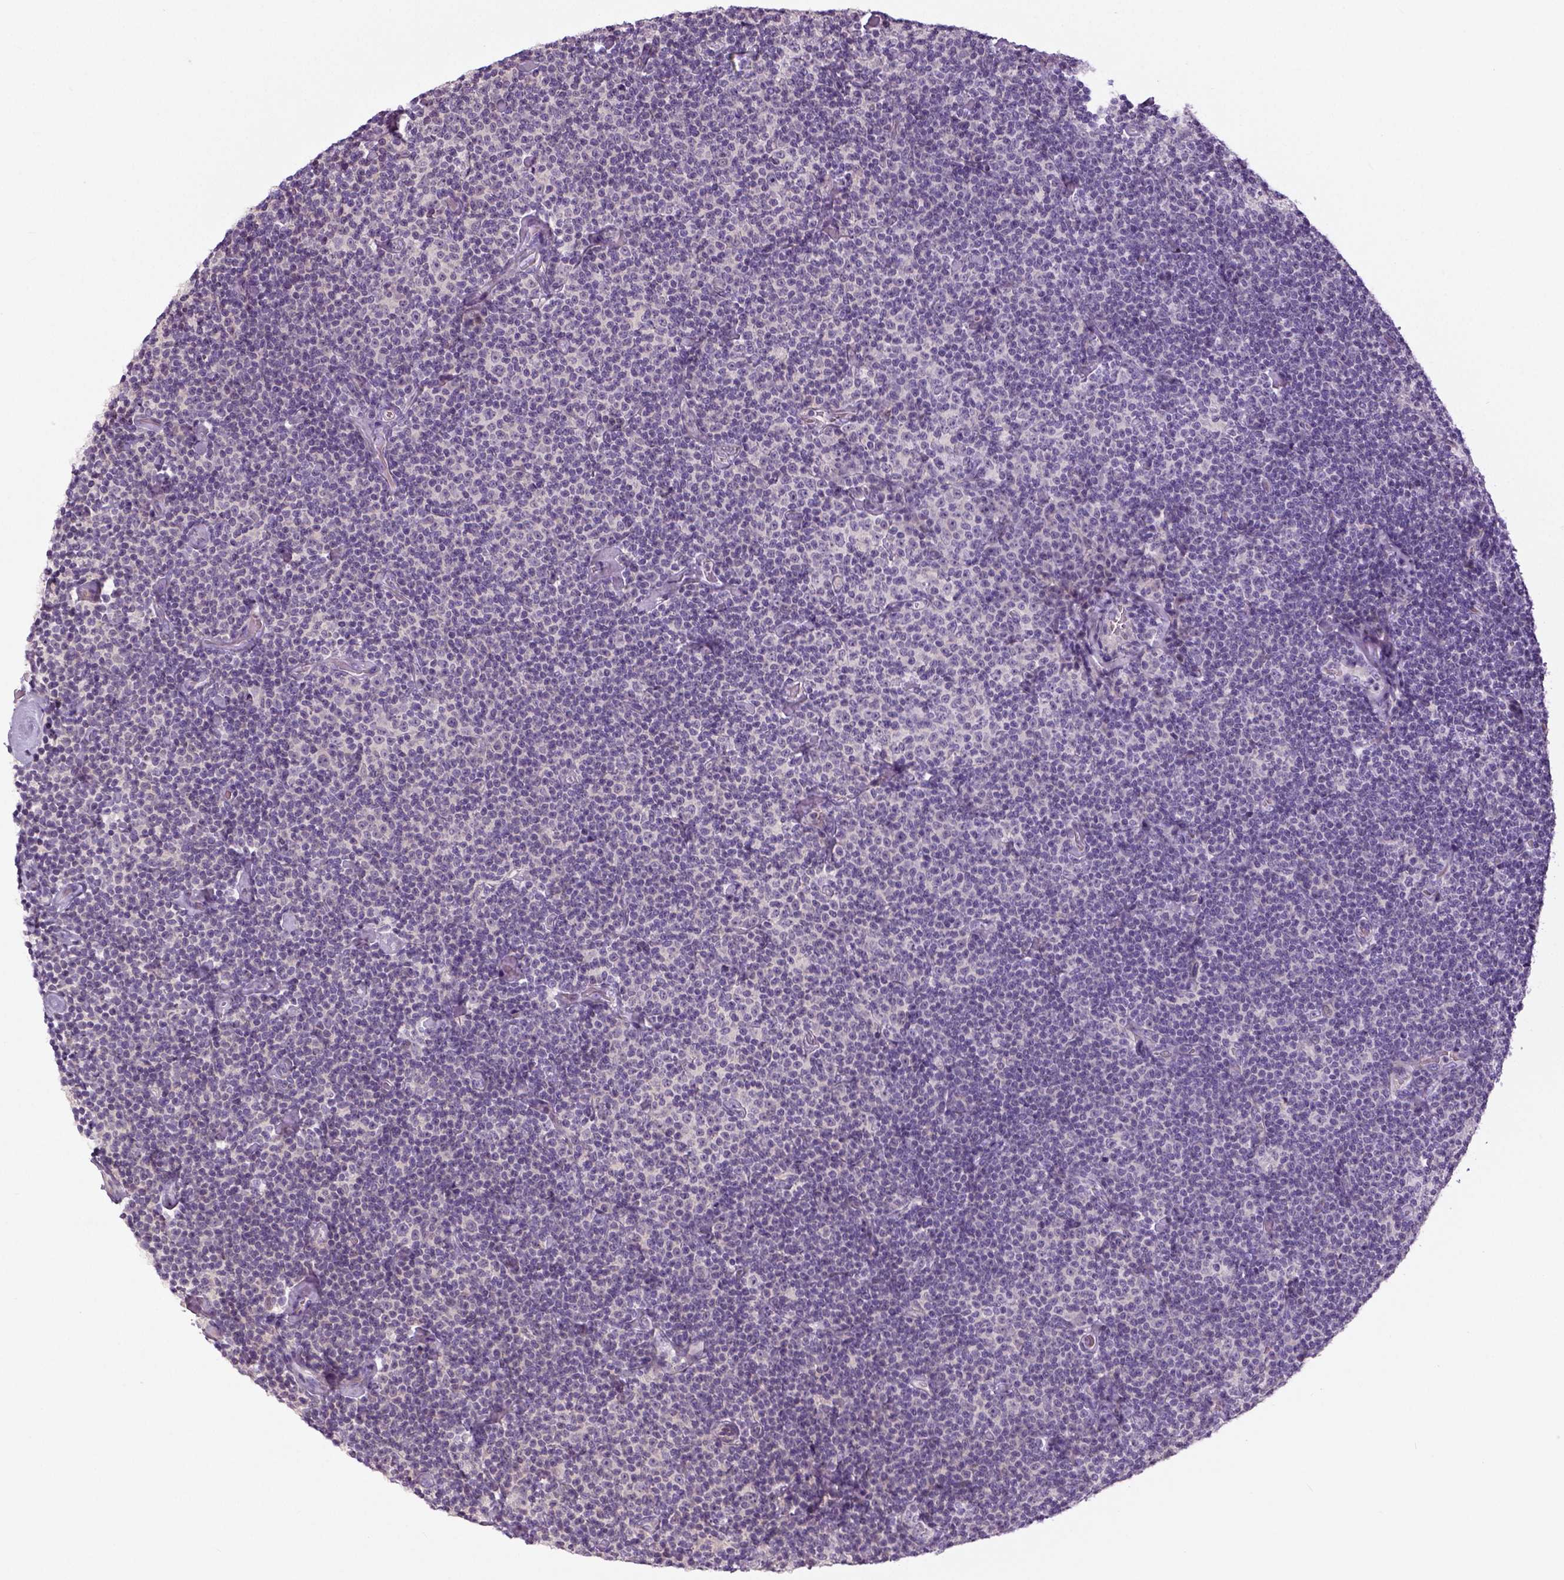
{"staining": {"intensity": "negative", "quantity": "none", "location": "none"}, "tissue": "lymphoma", "cell_type": "Tumor cells", "image_type": "cancer", "snomed": [{"axis": "morphology", "description": "Malignant lymphoma, non-Hodgkin's type, Low grade"}, {"axis": "topography", "description": "Lymph node"}], "caption": "Protein analysis of malignant lymphoma, non-Hodgkin's type (low-grade) displays no significant expression in tumor cells. Brightfield microscopy of immunohistochemistry (IHC) stained with DAB (3,3'-diaminobenzidine) (brown) and hematoxylin (blue), captured at high magnification.", "gene": "NECAB1", "patient": {"sex": "male", "age": 81}}